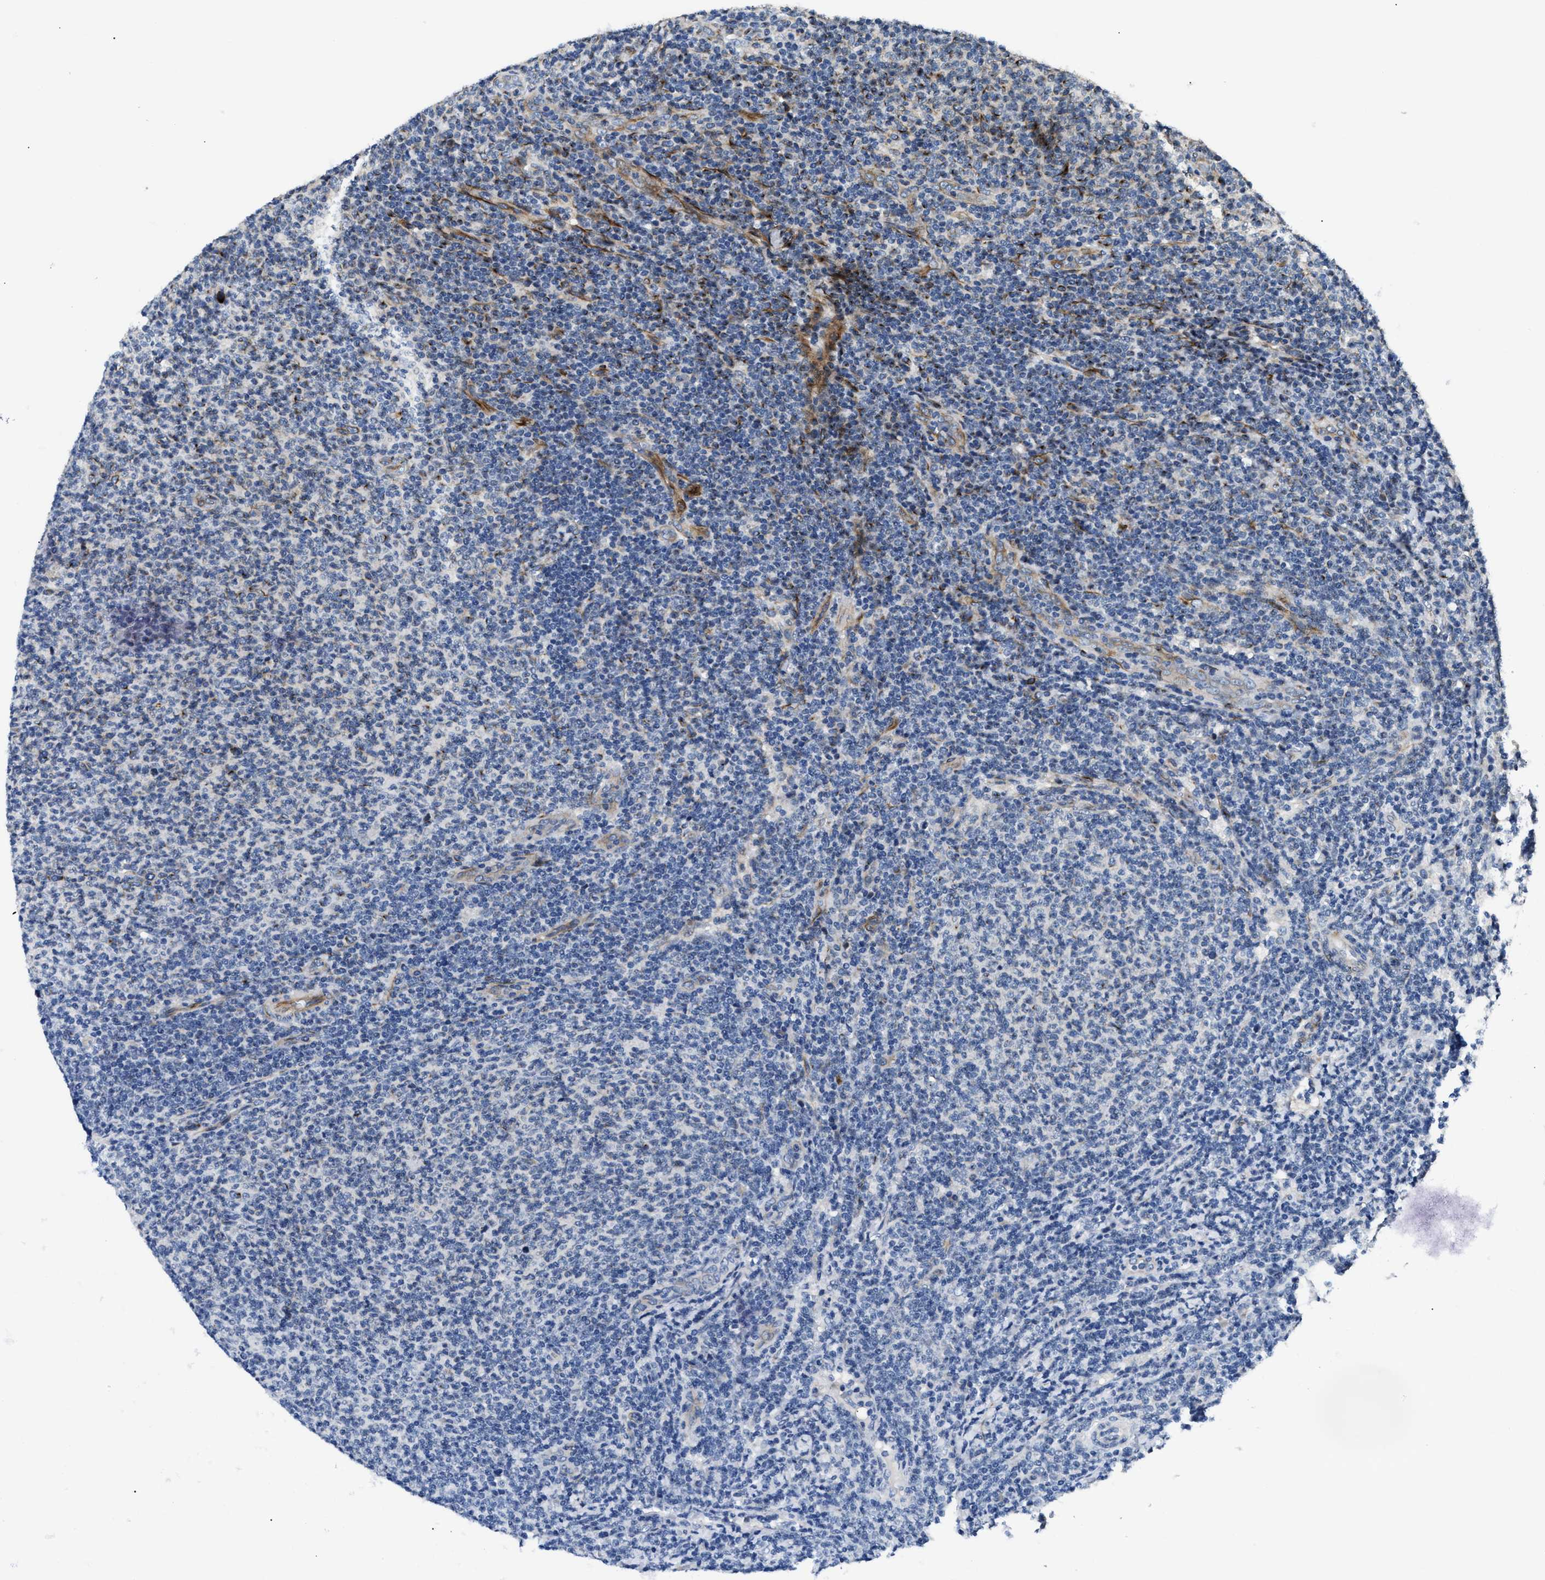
{"staining": {"intensity": "negative", "quantity": "none", "location": "none"}, "tissue": "lymphoma", "cell_type": "Tumor cells", "image_type": "cancer", "snomed": [{"axis": "morphology", "description": "Malignant lymphoma, non-Hodgkin's type, Low grade"}, {"axis": "topography", "description": "Lymph node"}], "caption": "Immunohistochemical staining of human malignant lymphoma, non-Hodgkin's type (low-grade) displays no significant expression in tumor cells. (Brightfield microscopy of DAB immunohistochemistry at high magnification).", "gene": "IL17RC", "patient": {"sex": "male", "age": 66}}